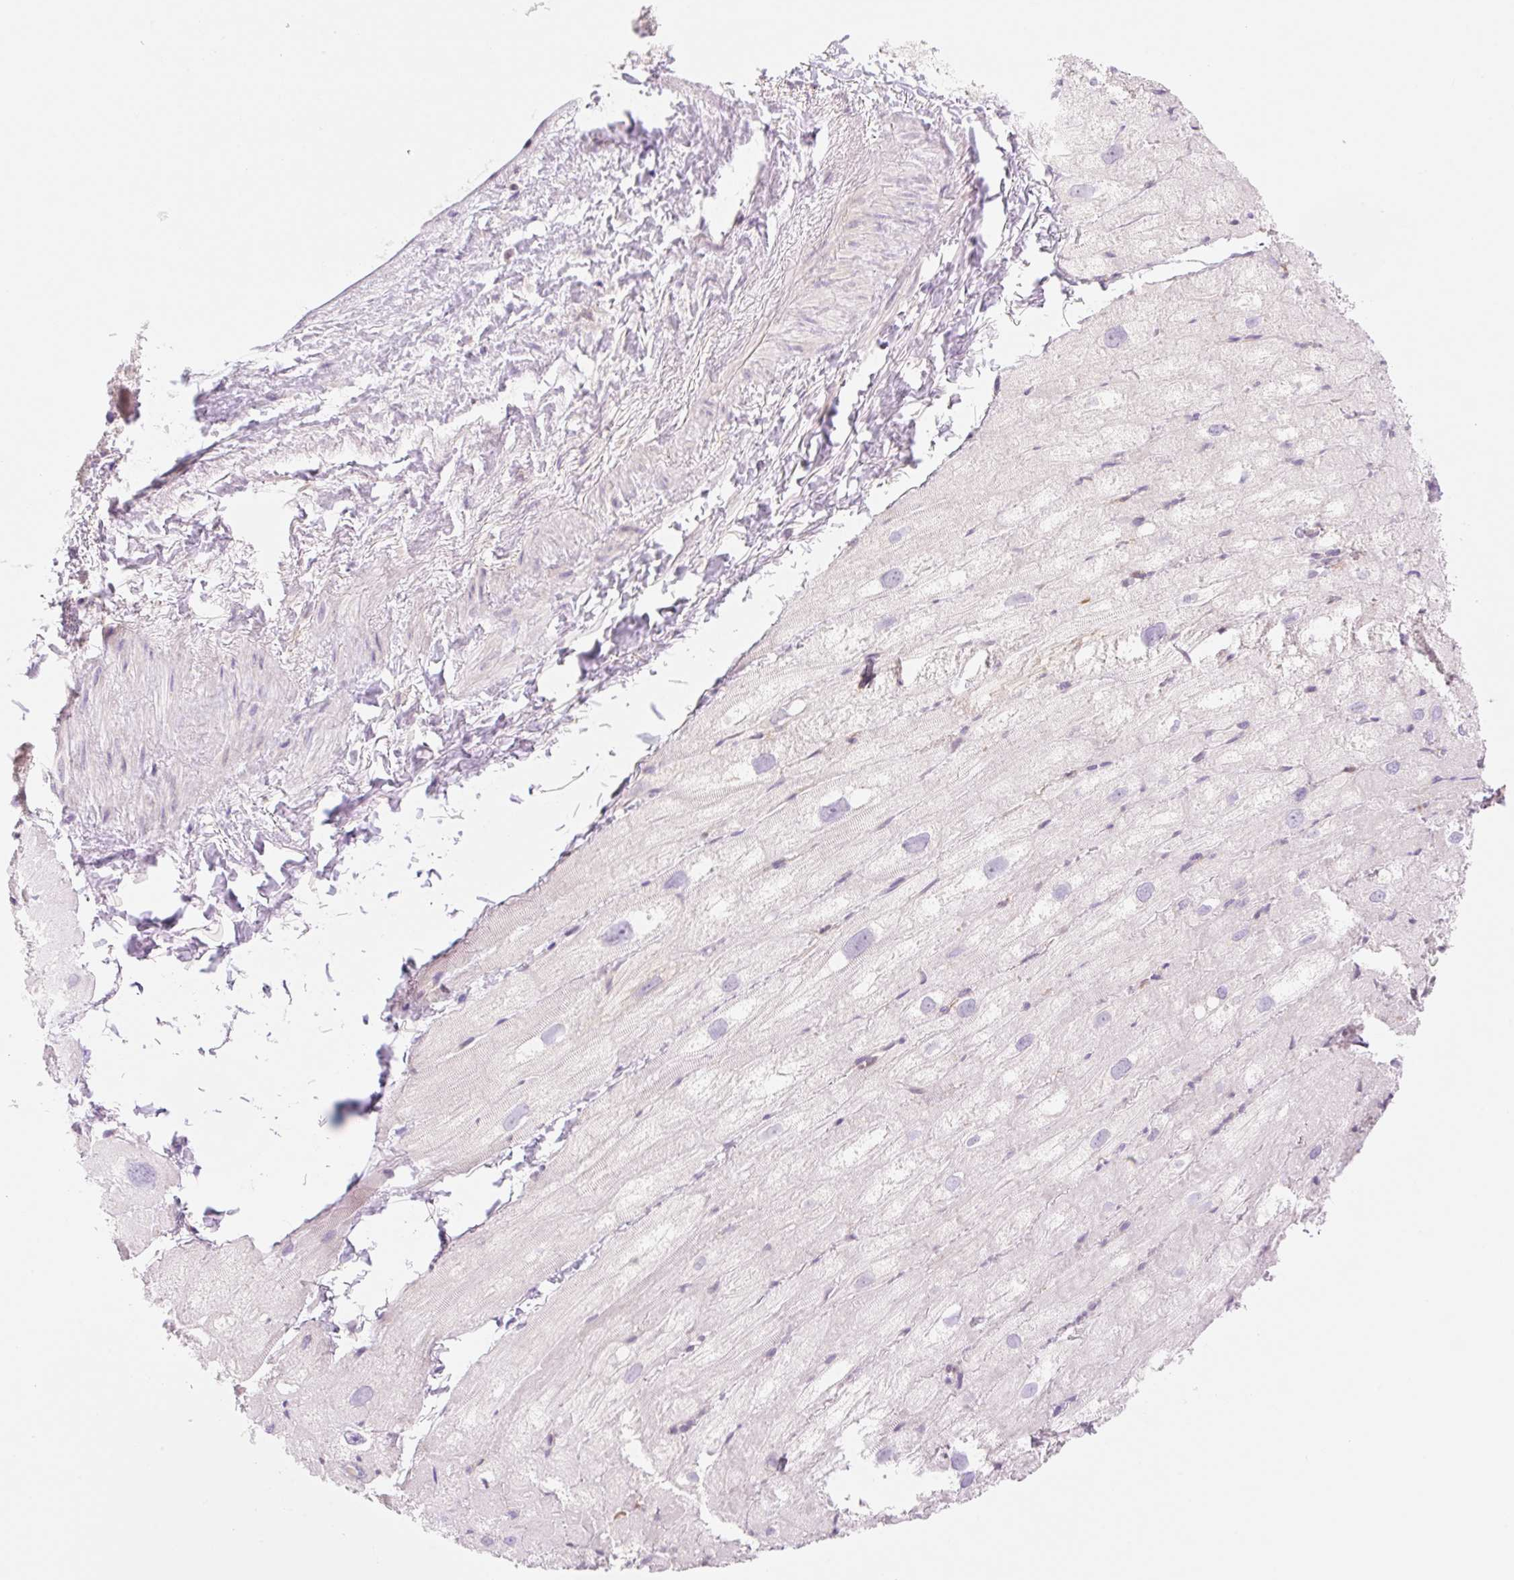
{"staining": {"intensity": "moderate", "quantity": "25%-75%", "location": "cytoplasmic/membranous"}, "tissue": "heart muscle", "cell_type": "Cardiomyocytes", "image_type": "normal", "snomed": [{"axis": "morphology", "description": "Normal tissue, NOS"}, {"axis": "topography", "description": "Heart"}], "caption": "Normal heart muscle shows moderate cytoplasmic/membranous staining in about 25%-75% of cardiomyocytes, visualized by immunohistochemistry.", "gene": "HEBP1", "patient": {"sex": "male", "age": 62}}